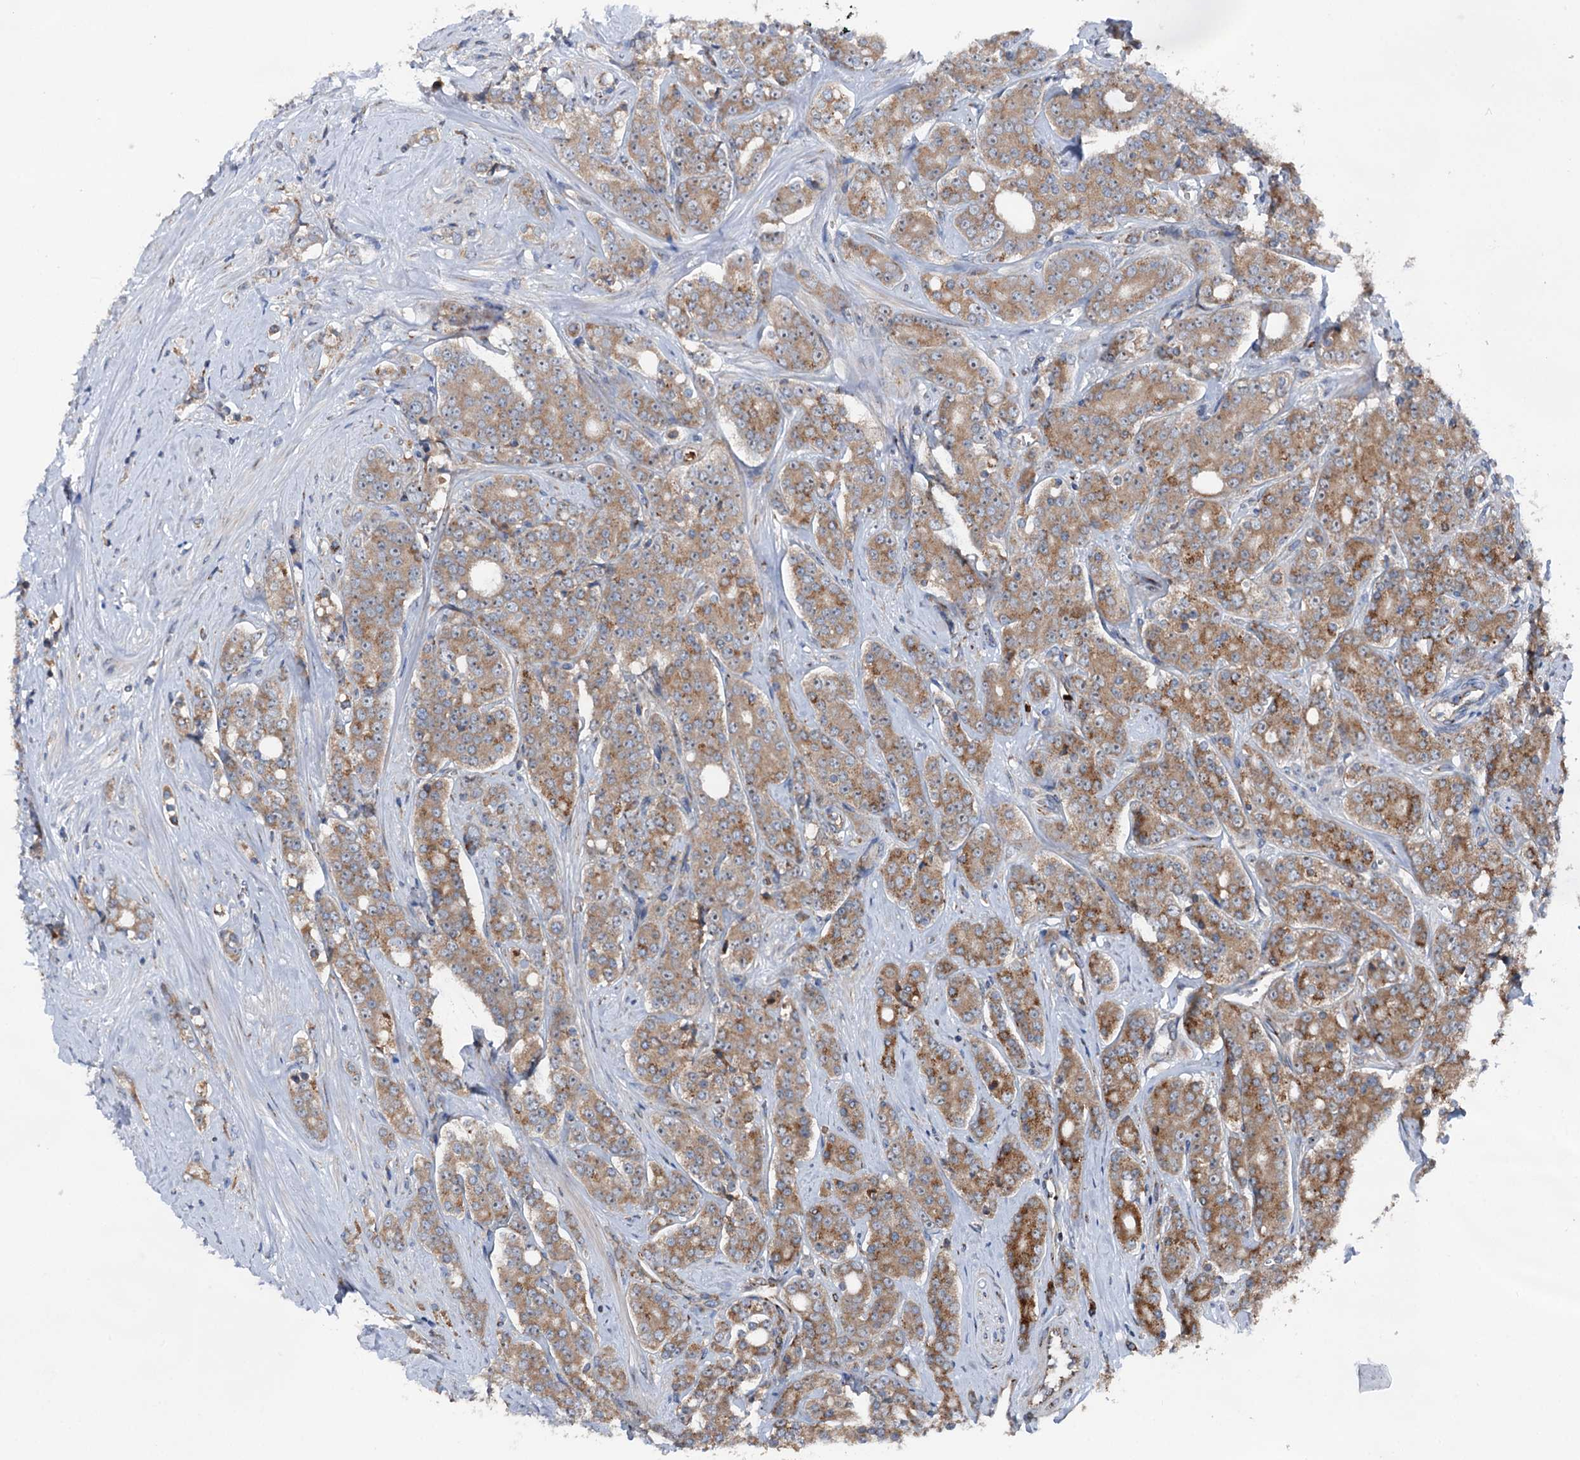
{"staining": {"intensity": "moderate", "quantity": ">75%", "location": "cytoplasmic/membranous"}, "tissue": "prostate cancer", "cell_type": "Tumor cells", "image_type": "cancer", "snomed": [{"axis": "morphology", "description": "Adenocarcinoma, High grade"}, {"axis": "topography", "description": "Prostate"}], "caption": "There is medium levels of moderate cytoplasmic/membranous positivity in tumor cells of prostate cancer (adenocarcinoma (high-grade)), as demonstrated by immunohistochemical staining (brown color).", "gene": "EIPR1", "patient": {"sex": "male", "age": 62}}